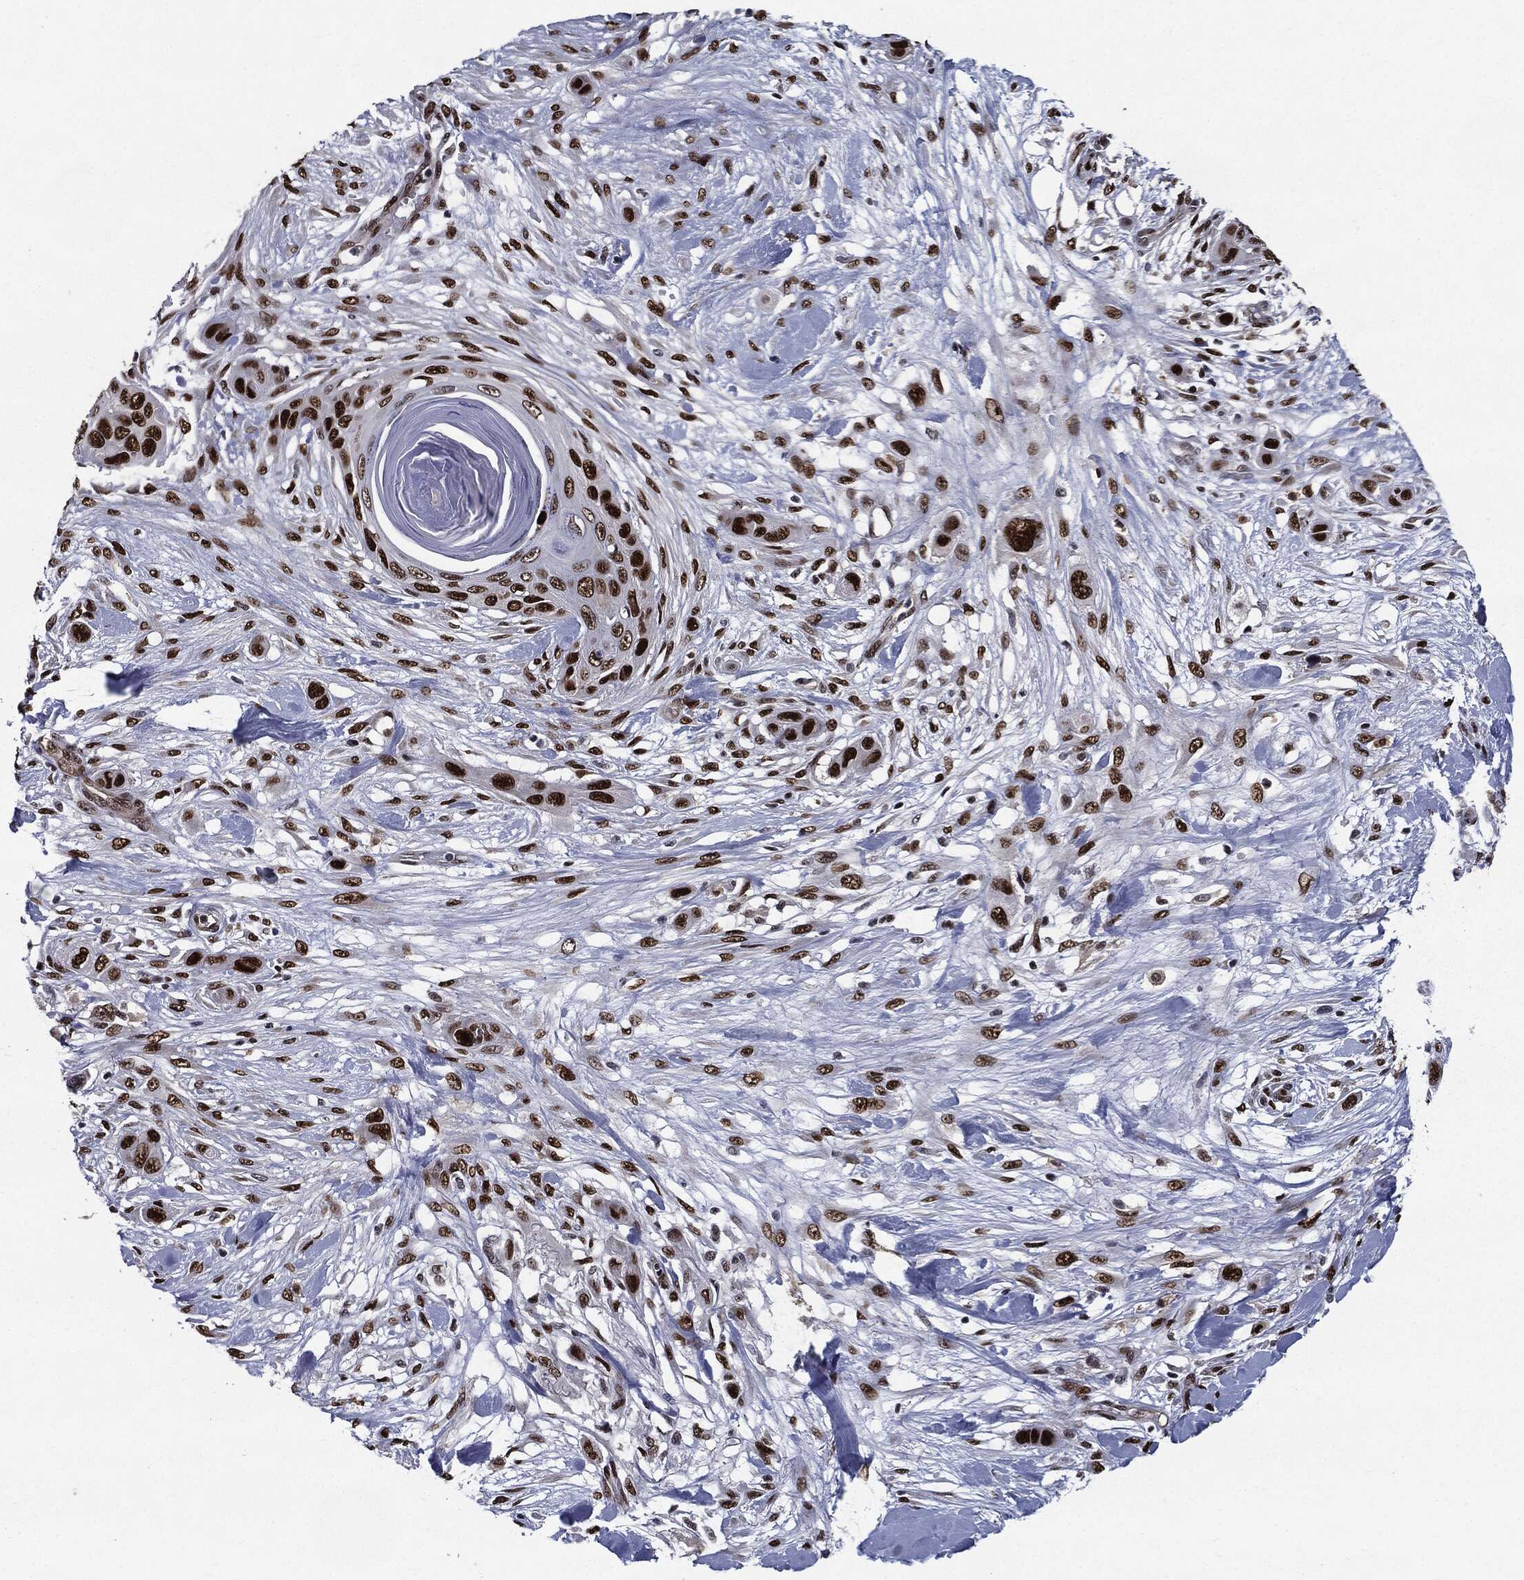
{"staining": {"intensity": "strong", "quantity": ">75%", "location": "nuclear"}, "tissue": "skin cancer", "cell_type": "Tumor cells", "image_type": "cancer", "snomed": [{"axis": "morphology", "description": "Squamous cell carcinoma, NOS"}, {"axis": "topography", "description": "Skin"}], "caption": "Strong nuclear protein staining is identified in approximately >75% of tumor cells in skin squamous cell carcinoma.", "gene": "JUN", "patient": {"sex": "male", "age": 79}}